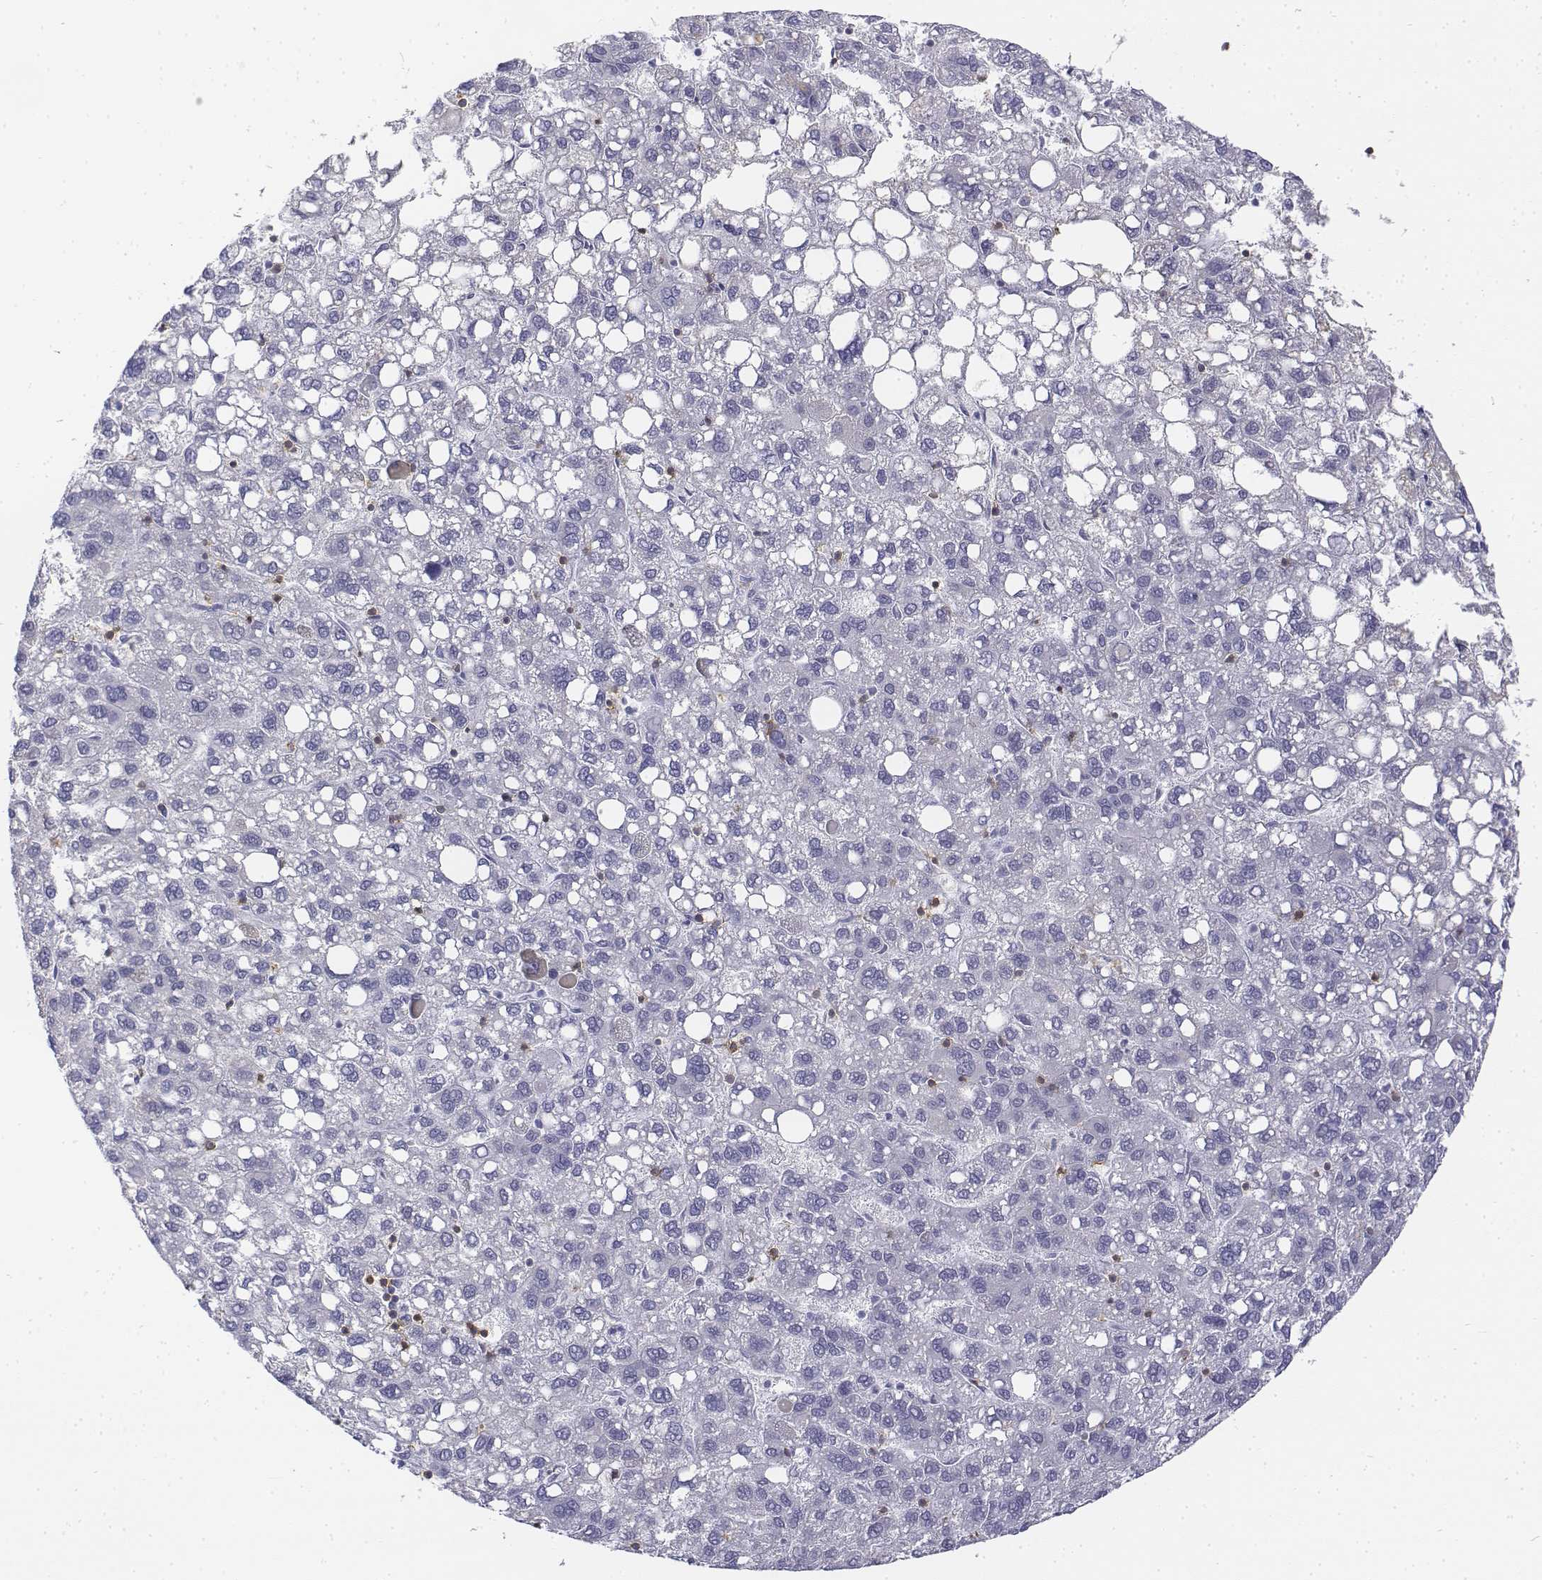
{"staining": {"intensity": "negative", "quantity": "none", "location": "none"}, "tissue": "liver cancer", "cell_type": "Tumor cells", "image_type": "cancer", "snomed": [{"axis": "morphology", "description": "Carcinoma, Hepatocellular, NOS"}, {"axis": "topography", "description": "Liver"}], "caption": "Immunohistochemical staining of liver hepatocellular carcinoma displays no significant staining in tumor cells.", "gene": "CD3E", "patient": {"sex": "female", "age": 82}}